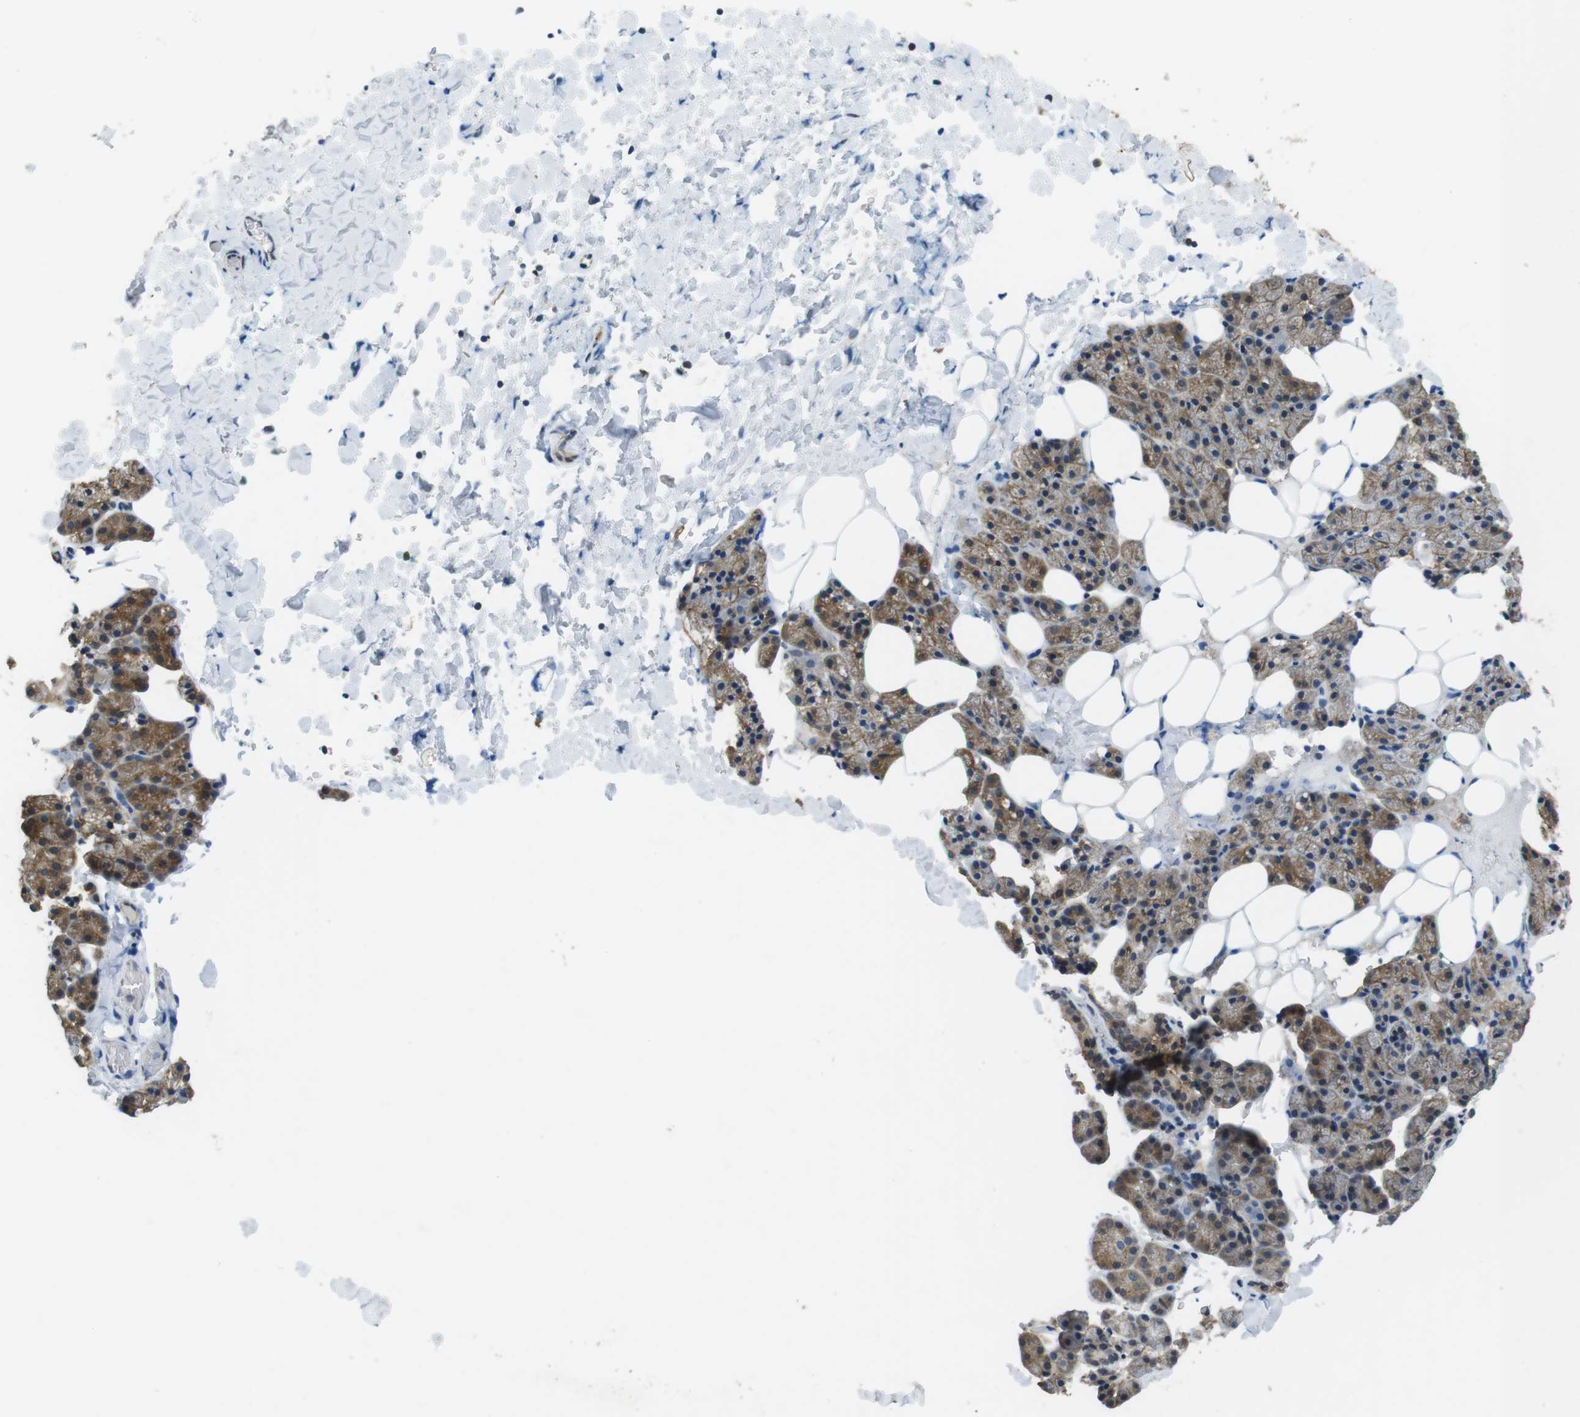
{"staining": {"intensity": "moderate", "quantity": "25%-75%", "location": "cytoplasmic/membranous"}, "tissue": "salivary gland", "cell_type": "Glandular cells", "image_type": "normal", "snomed": [{"axis": "morphology", "description": "Normal tissue, NOS"}, {"axis": "topography", "description": "Lymph node"}, {"axis": "topography", "description": "Salivary gland"}], "caption": "Immunohistochemical staining of benign human salivary gland reveals moderate cytoplasmic/membranous protein expression in approximately 25%-75% of glandular cells. (DAB (3,3'-diaminobenzidine) IHC, brown staining for protein, blue staining for nuclei).", "gene": "CLDN7", "patient": {"sex": "male", "age": 8}}